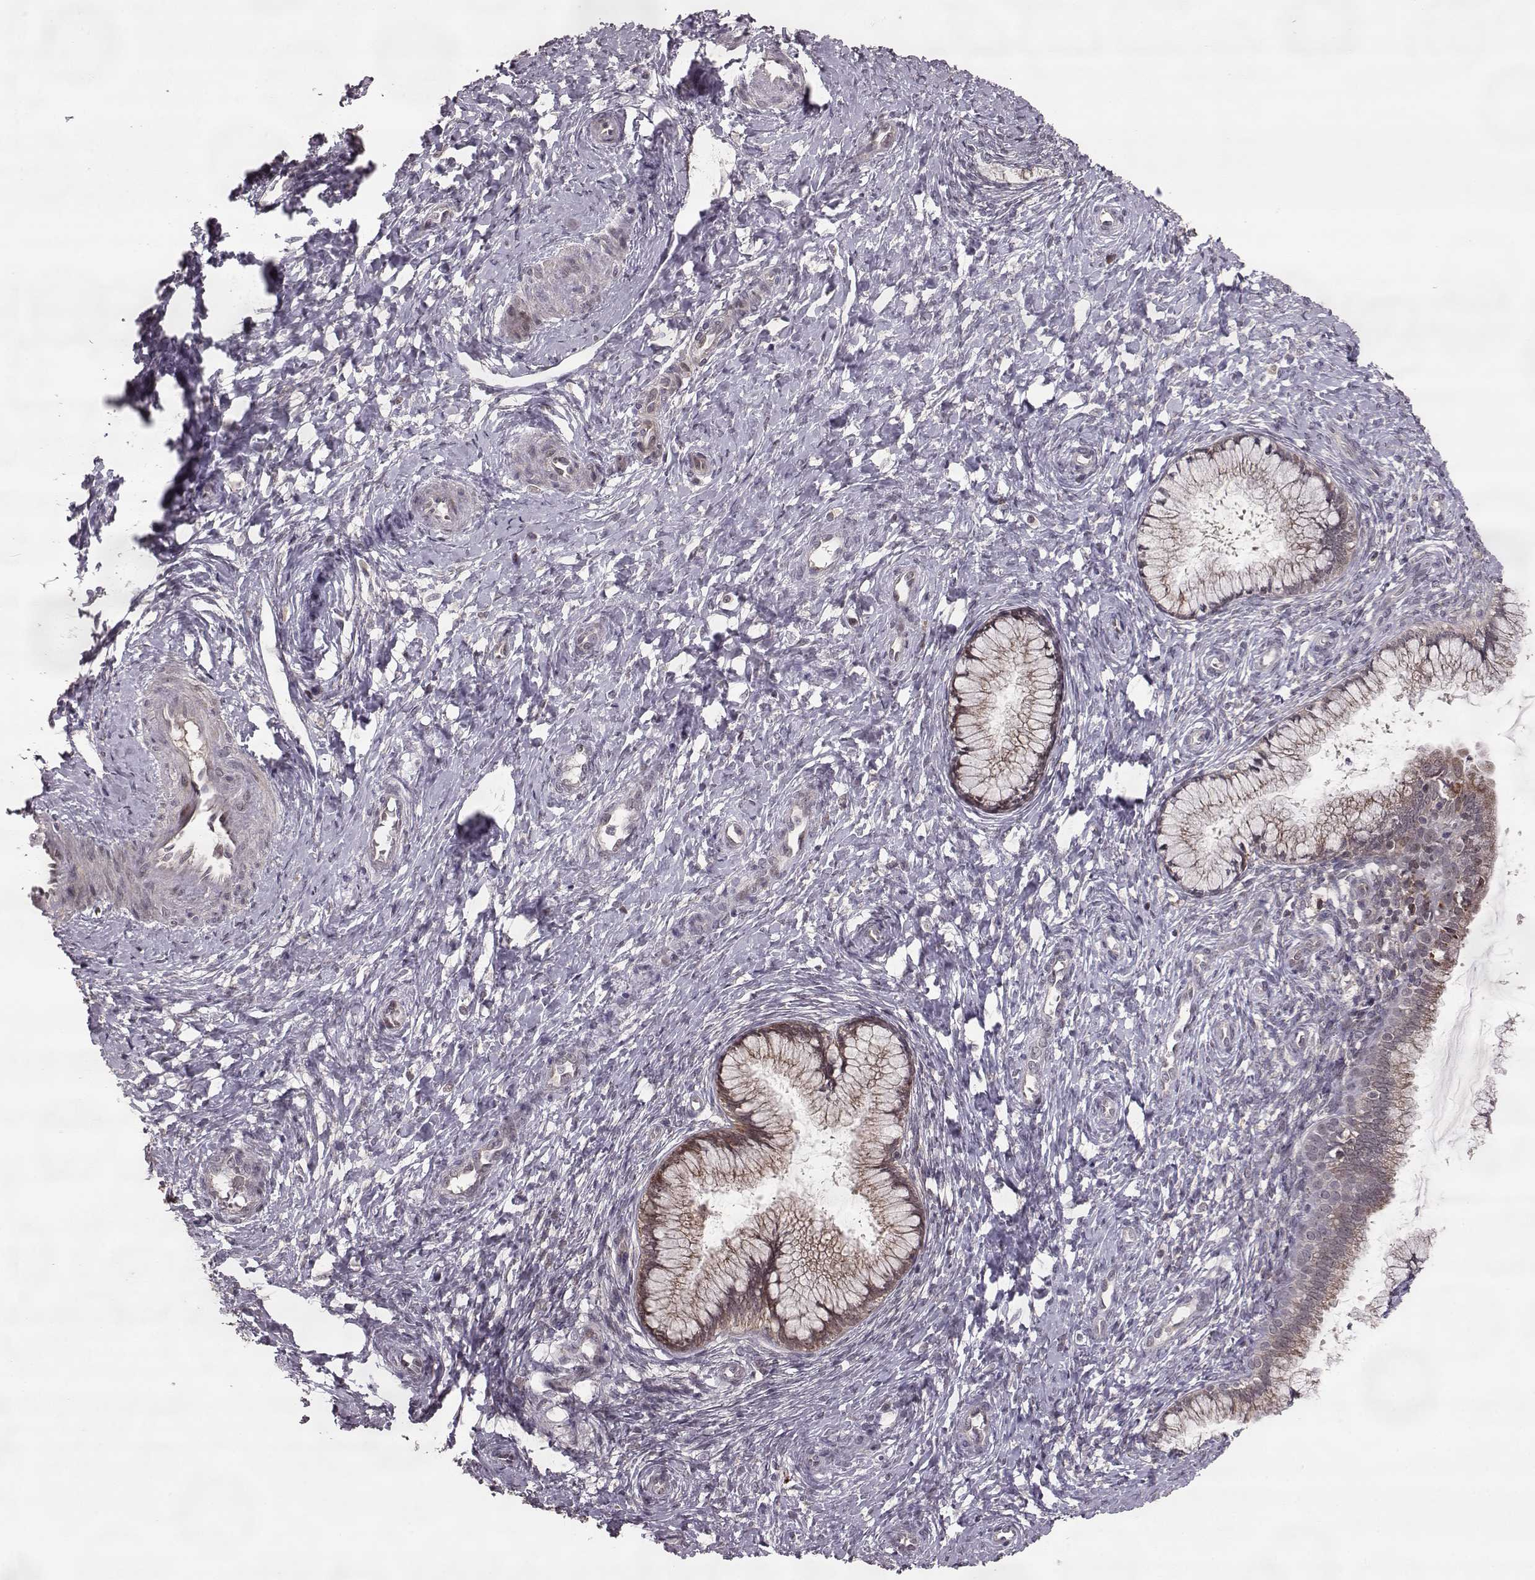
{"staining": {"intensity": "moderate", "quantity": ">75%", "location": "cytoplasmic/membranous"}, "tissue": "cervix", "cell_type": "Glandular cells", "image_type": "normal", "snomed": [{"axis": "morphology", "description": "Normal tissue, NOS"}, {"axis": "topography", "description": "Cervix"}], "caption": "Protein expression analysis of unremarkable cervix shows moderate cytoplasmic/membranous staining in approximately >75% of glandular cells.", "gene": "ELOVL5", "patient": {"sex": "female", "age": 37}}